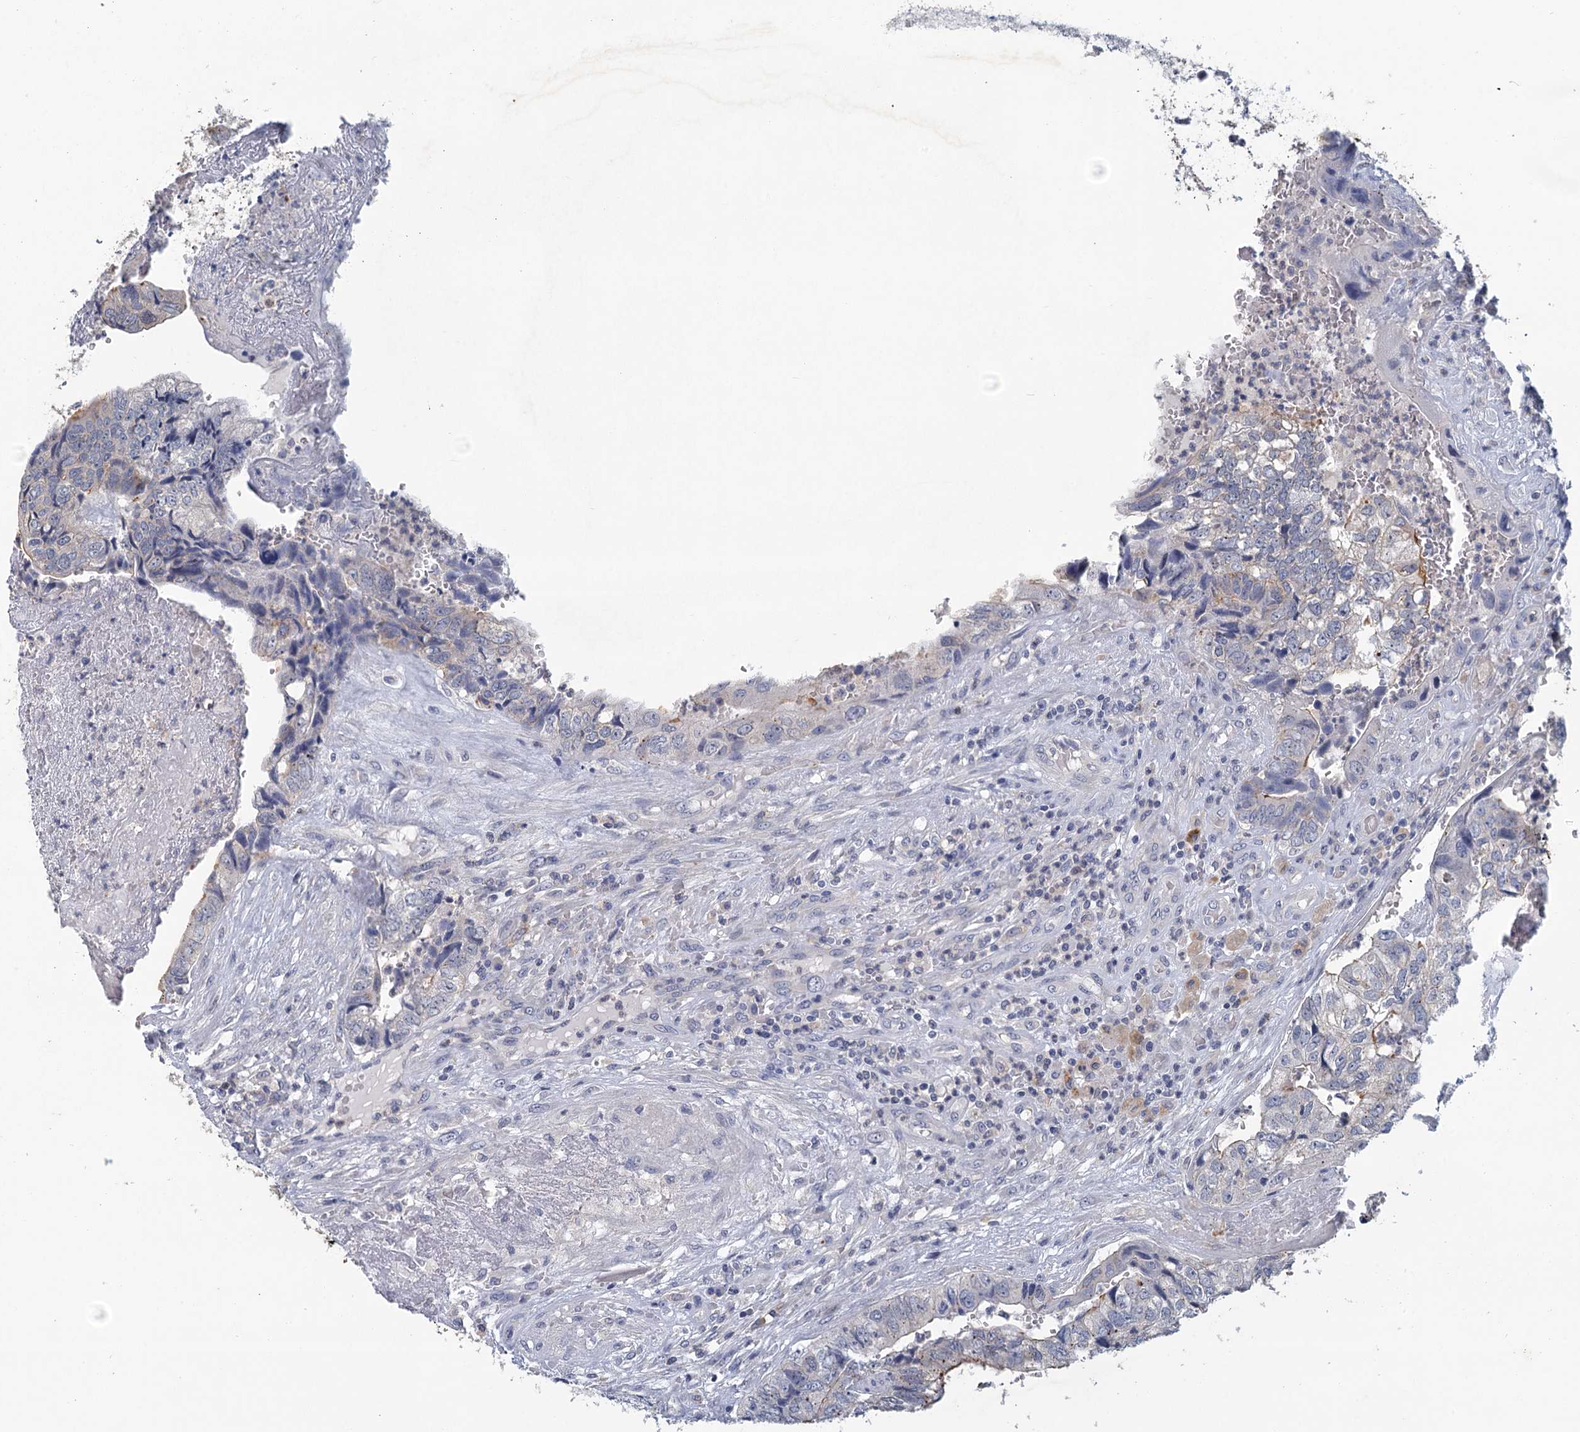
{"staining": {"intensity": "negative", "quantity": "none", "location": "none"}, "tissue": "colorectal cancer", "cell_type": "Tumor cells", "image_type": "cancer", "snomed": [{"axis": "morphology", "description": "Adenocarcinoma, NOS"}, {"axis": "topography", "description": "Colon"}], "caption": "This is an IHC histopathology image of human colorectal cancer (adenocarcinoma). There is no expression in tumor cells.", "gene": "MYO7B", "patient": {"sex": "female", "age": 67}}